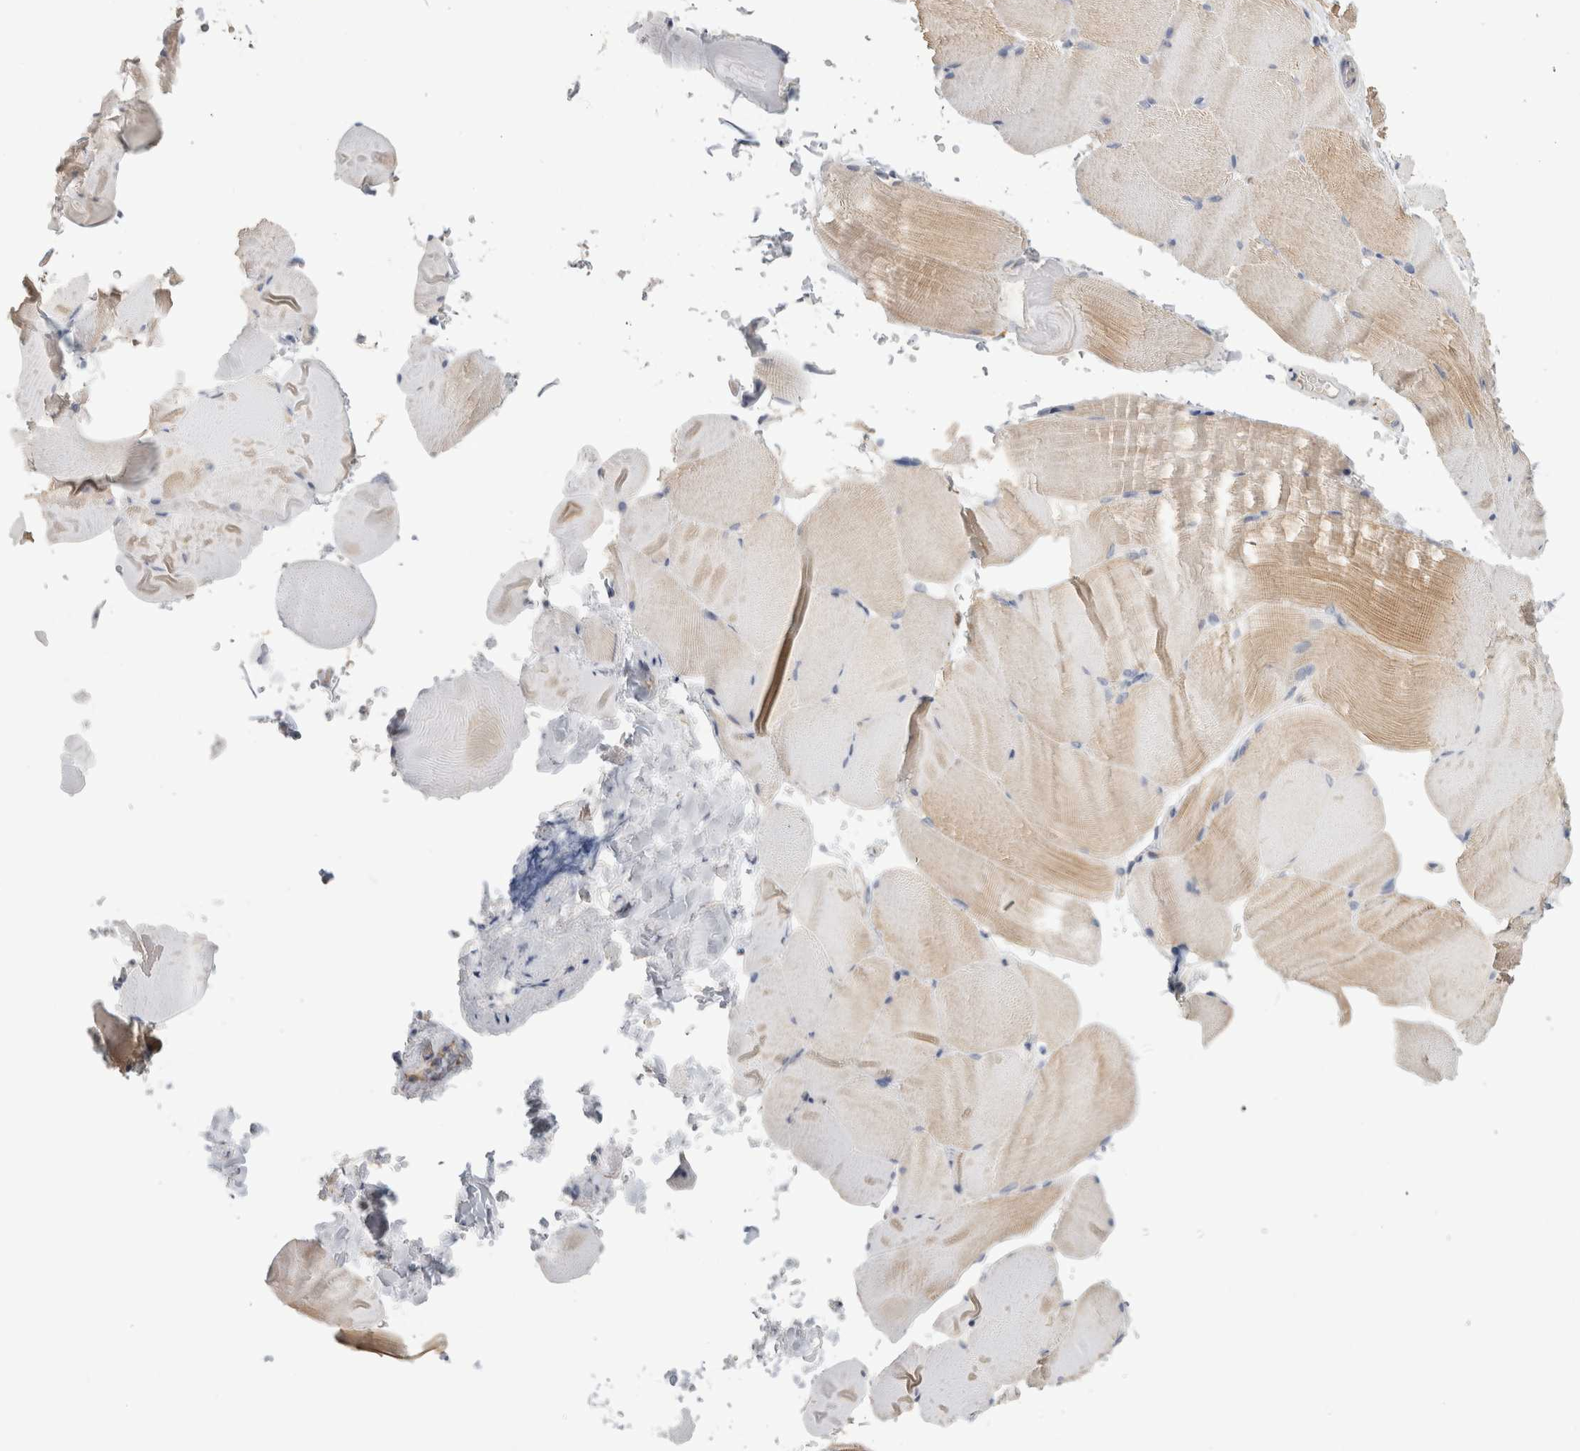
{"staining": {"intensity": "moderate", "quantity": "<25%", "location": "cytoplasmic/membranous"}, "tissue": "skeletal muscle", "cell_type": "Myocytes", "image_type": "normal", "snomed": [{"axis": "morphology", "description": "Normal tissue, NOS"}, {"axis": "topography", "description": "Skeletal muscle"}, {"axis": "topography", "description": "Parathyroid gland"}], "caption": "IHC (DAB (3,3'-diaminobenzidine)) staining of benign skeletal muscle exhibits moderate cytoplasmic/membranous protein positivity in about <25% of myocytes. Using DAB (brown) and hematoxylin (blue) stains, captured at high magnification using brightfield microscopy.", "gene": "AFP", "patient": {"sex": "female", "age": 37}}